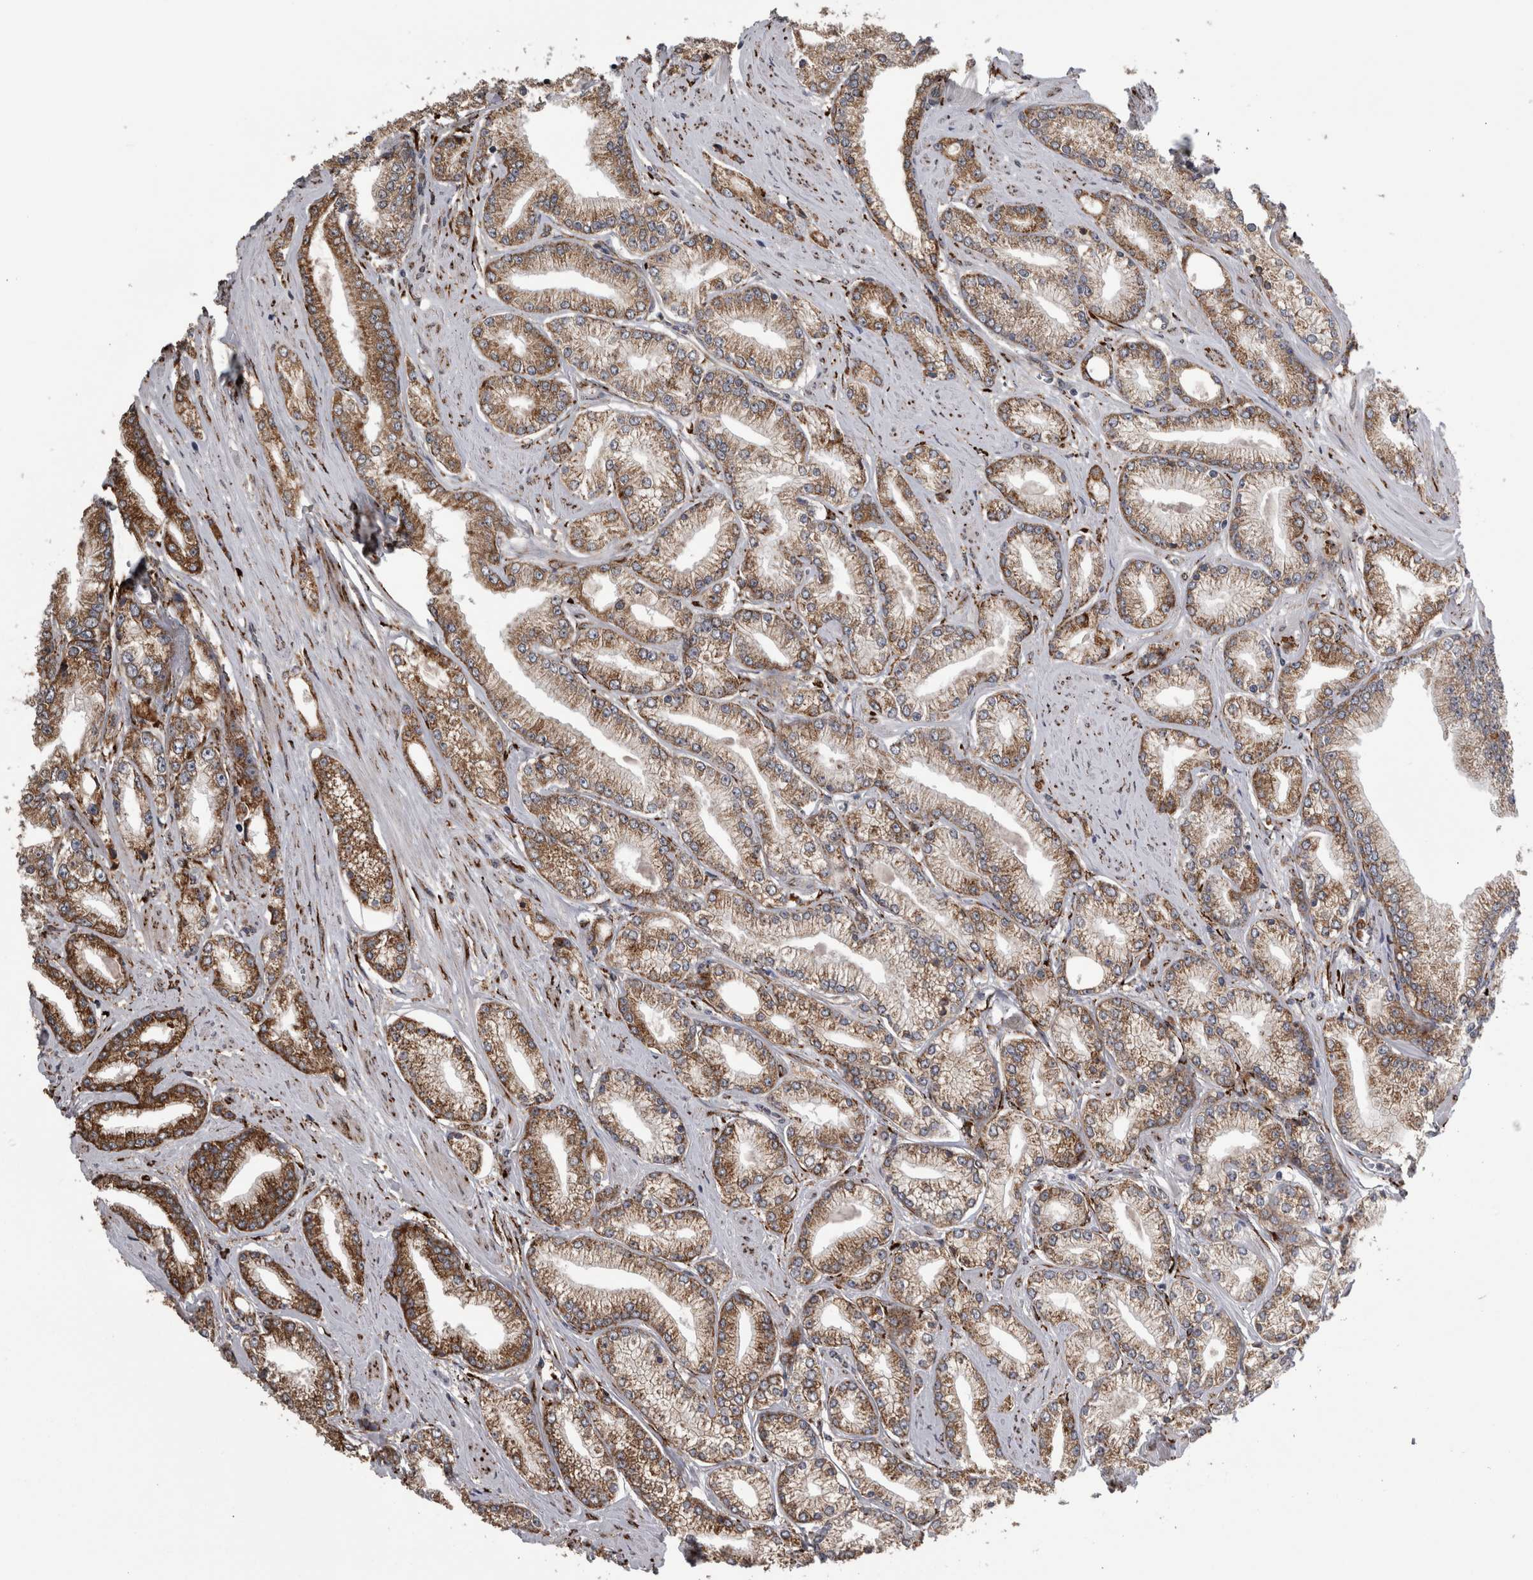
{"staining": {"intensity": "moderate", "quantity": ">75%", "location": "cytoplasmic/membranous"}, "tissue": "prostate cancer", "cell_type": "Tumor cells", "image_type": "cancer", "snomed": [{"axis": "morphology", "description": "Adenocarcinoma, Low grade"}, {"axis": "topography", "description": "Prostate"}], "caption": "Protein expression analysis of human low-grade adenocarcinoma (prostate) reveals moderate cytoplasmic/membranous expression in approximately >75% of tumor cells.", "gene": "FHIP2B", "patient": {"sex": "male", "age": 62}}